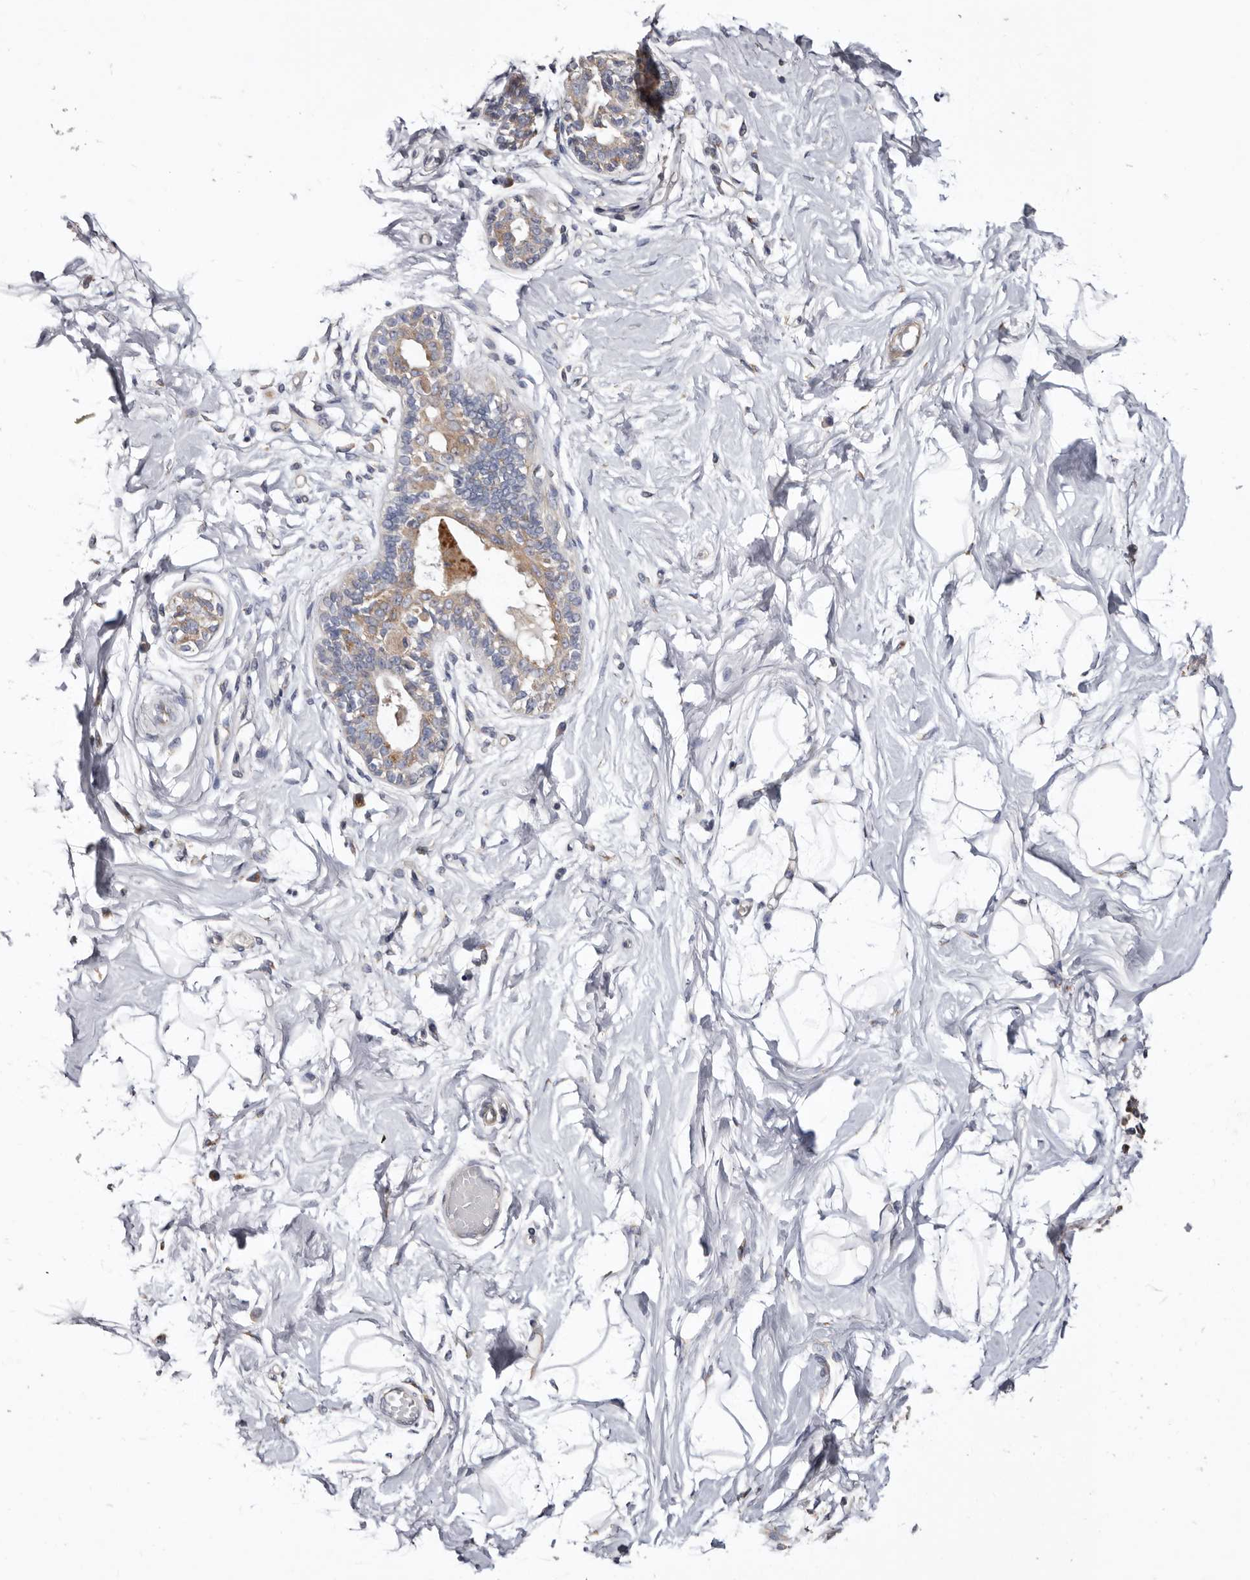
{"staining": {"intensity": "negative", "quantity": "none", "location": "none"}, "tissue": "breast", "cell_type": "Adipocytes", "image_type": "normal", "snomed": [{"axis": "morphology", "description": "Normal tissue, NOS"}, {"axis": "topography", "description": "Breast"}], "caption": "The micrograph exhibits no significant positivity in adipocytes of breast.", "gene": "ASIC5", "patient": {"sex": "female", "age": 45}}